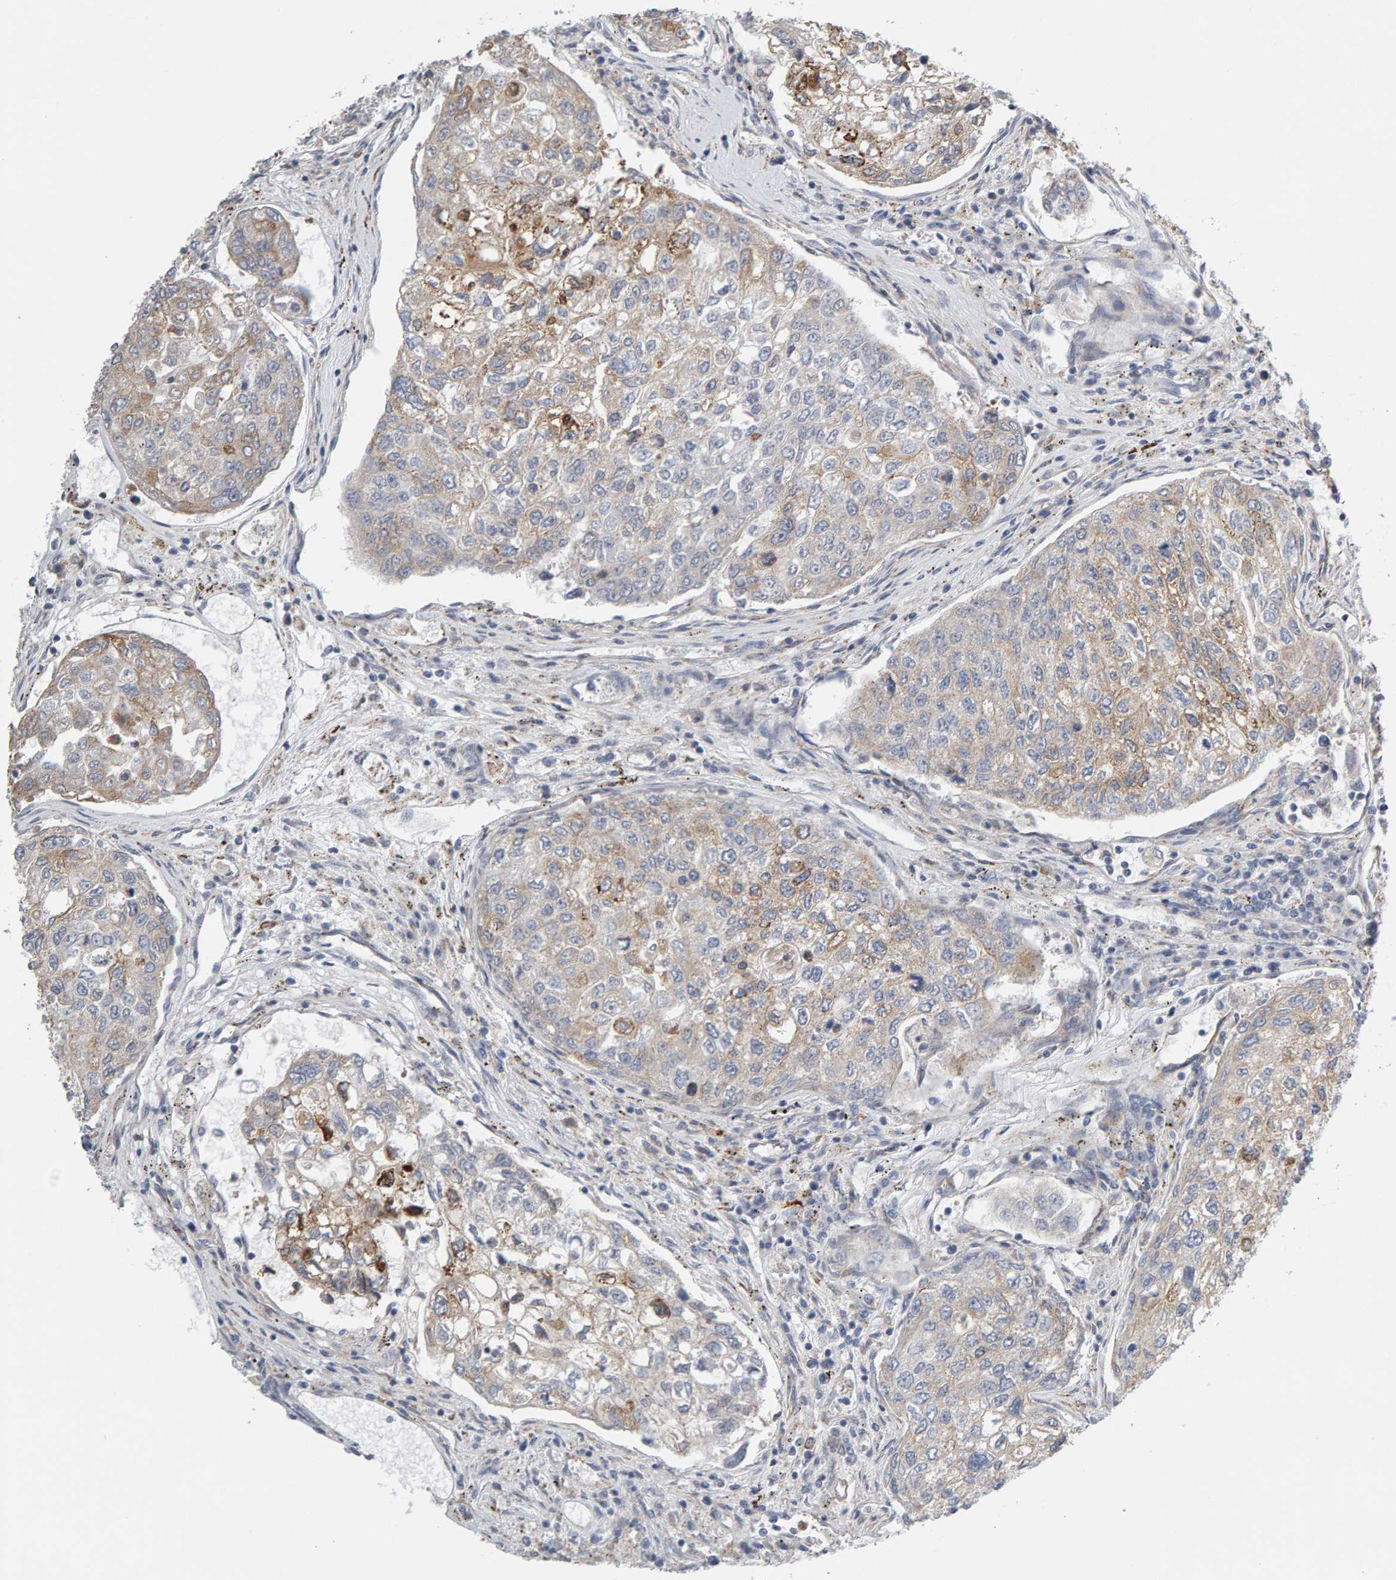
{"staining": {"intensity": "weak", "quantity": "25%-75%", "location": "cytoplasmic/membranous"}, "tissue": "urothelial cancer", "cell_type": "Tumor cells", "image_type": "cancer", "snomed": [{"axis": "morphology", "description": "Urothelial carcinoma, High grade"}, {"axis": "topography", "description": "Lymph node"}, {"axis": "topography", "description": "Urinary bladder"}], "caption": "Urothelial cancer stained with a protein marker exhibits weak staining in tumor cells.", "gene": "ENGASE", "patient": {"sex": "male", "age": 51}}